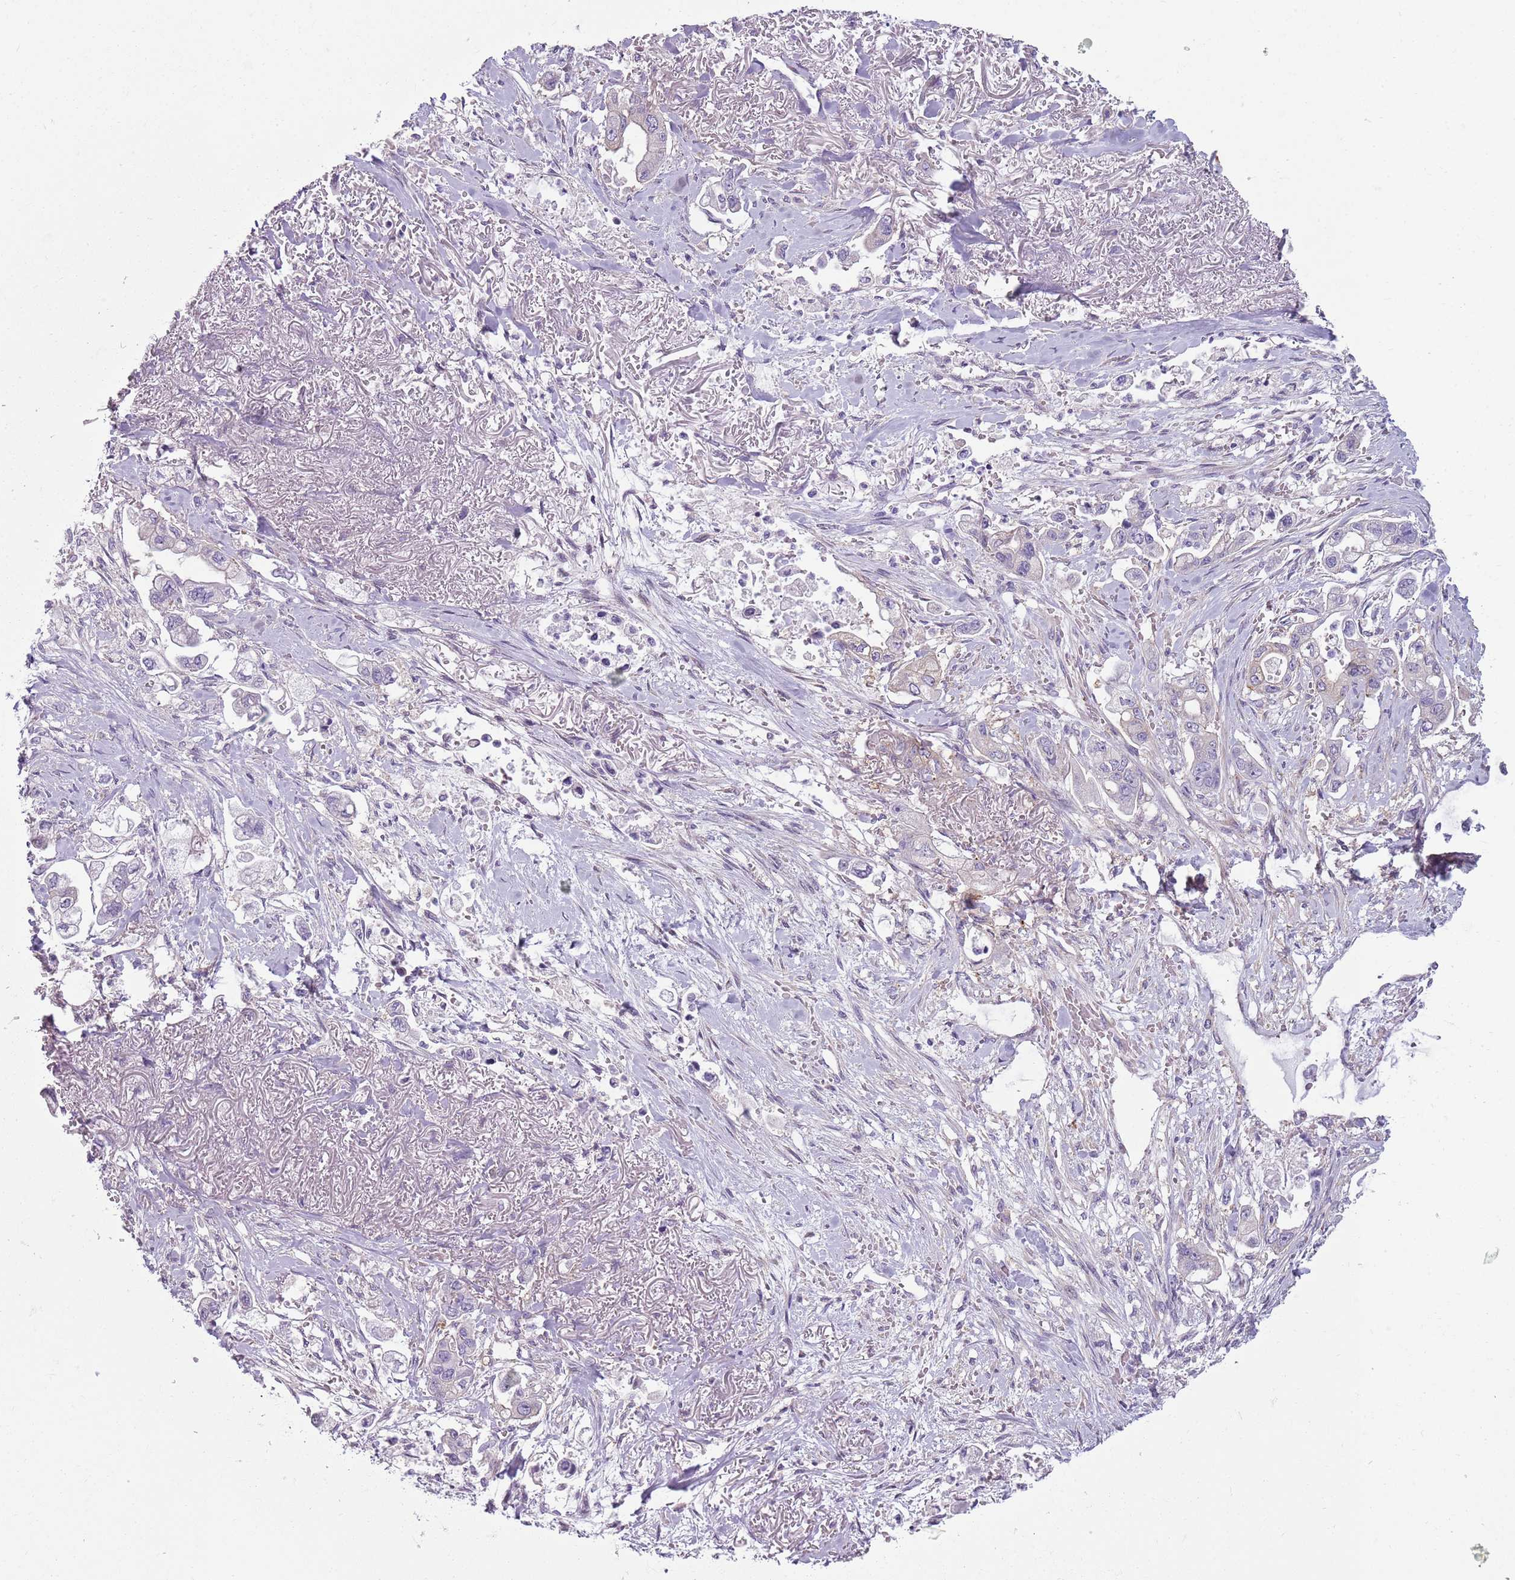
{"staining": {"intensity": "negative", "quantity": "none", "location": "none"}, "tissue": "stomach cancer", "cell_type": "Tumor cells", "image_type": "cancer", "snomed": [{"axis": "morphology", "description": "Adenocarcinoma, NOS"}, {"axis": "topography", "description": "Stomach"}], "caption": "Immunohistochemistry photomicrograph of neoplastic tissue: stomach cancer stained with DAB shows no significant protein staining in tumor cells.", "gene": "SNX1", "patient": {"sex": "male", "age": 62}}